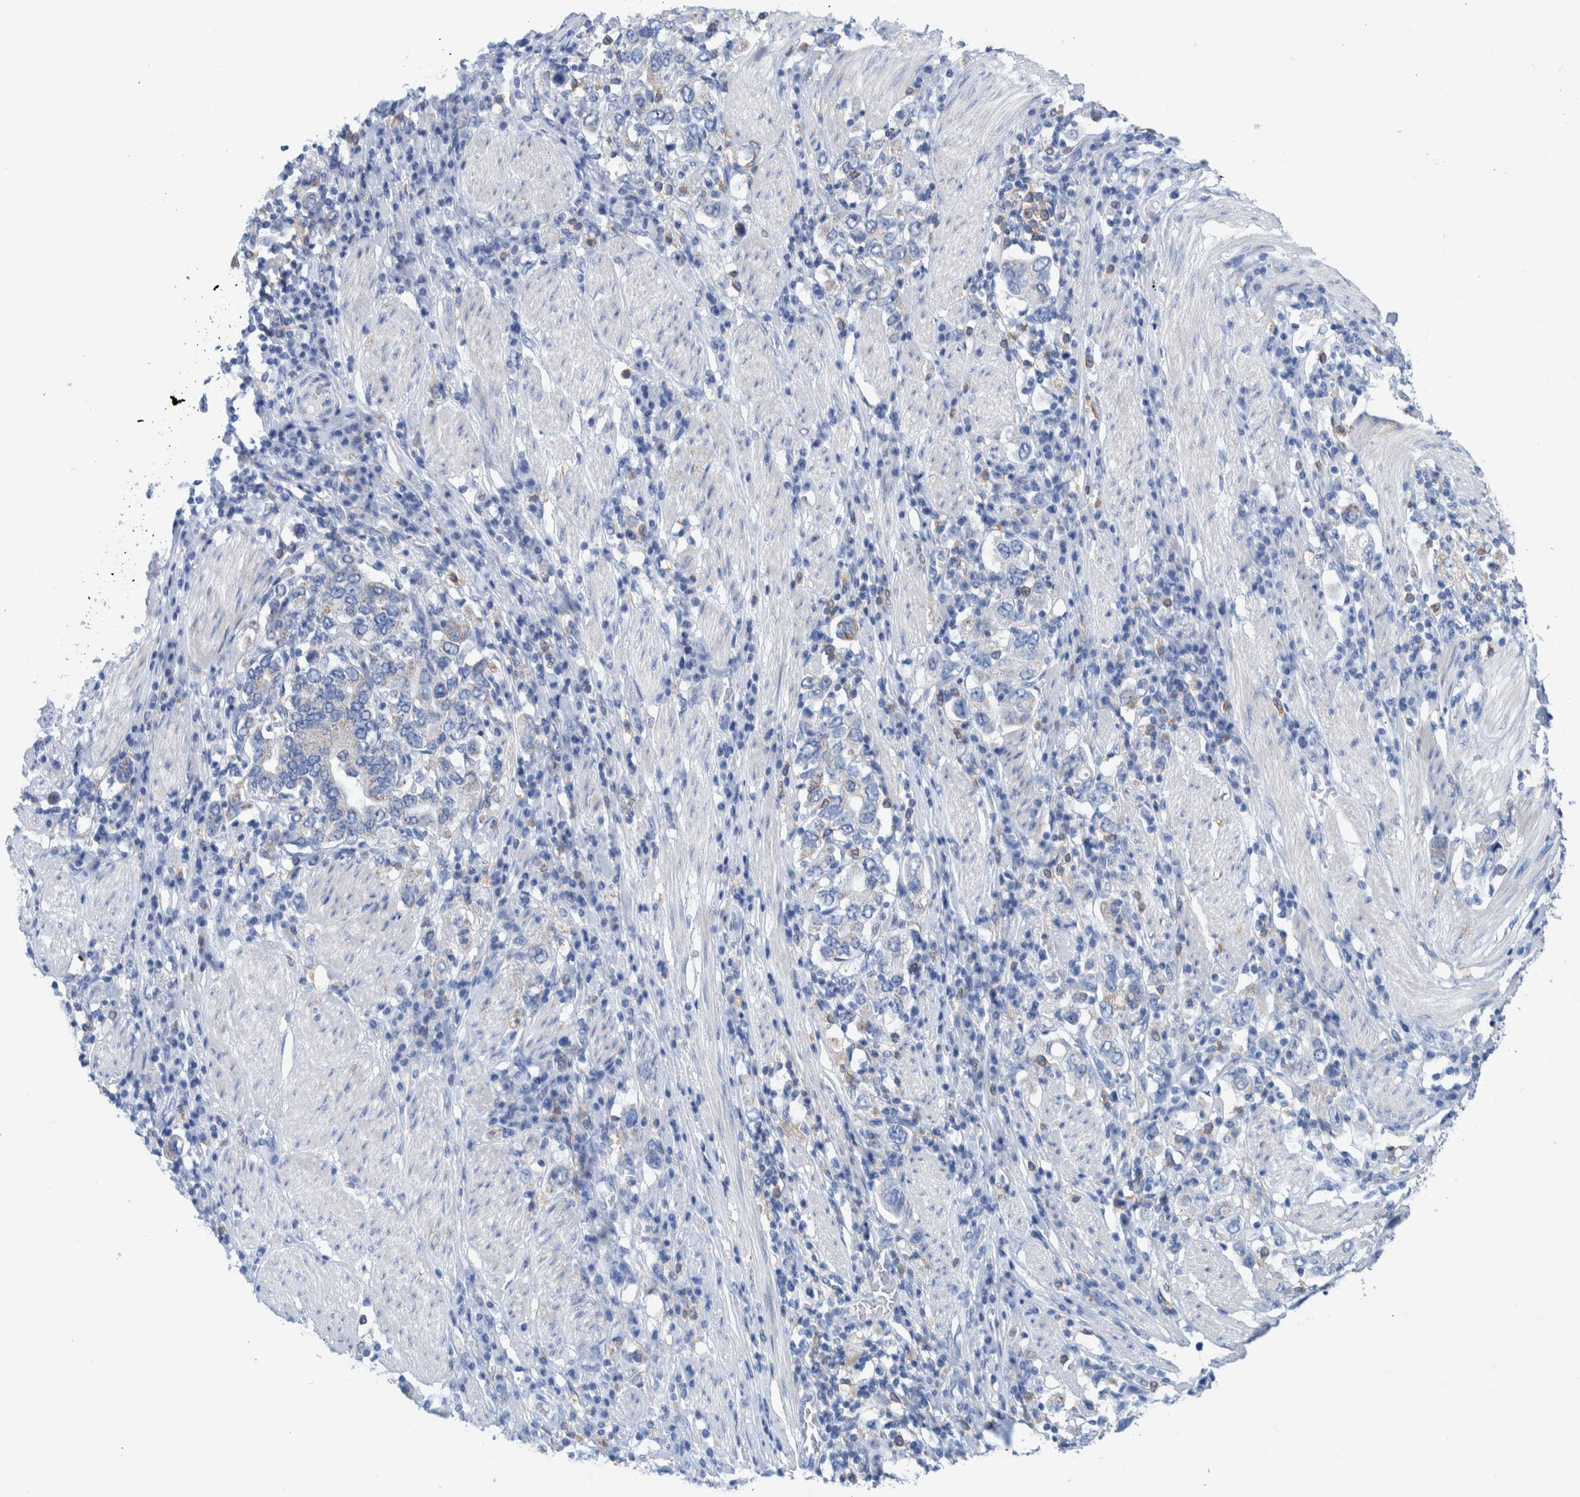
{"staining": {"intensity": "negative", "quantity": "none", "location": "none"}, "tissue": "stomach cancer", "cell_type": "Tumor cells", "image_type": "cancer", "snomed": [{"axis": "morphology", "description": "Adenocarcinoma, NOS"}, {"axis": "topography", "description": "Stomach, upper"}], "caption": "DAB (3,3'-diaminobenzidine) immunohistochemical staining of adenocarcinoma (stomach) reveals no significant expression in tumor cells.", "gene": "KRT14", "patient": {"sex": "male", "age": 62}}